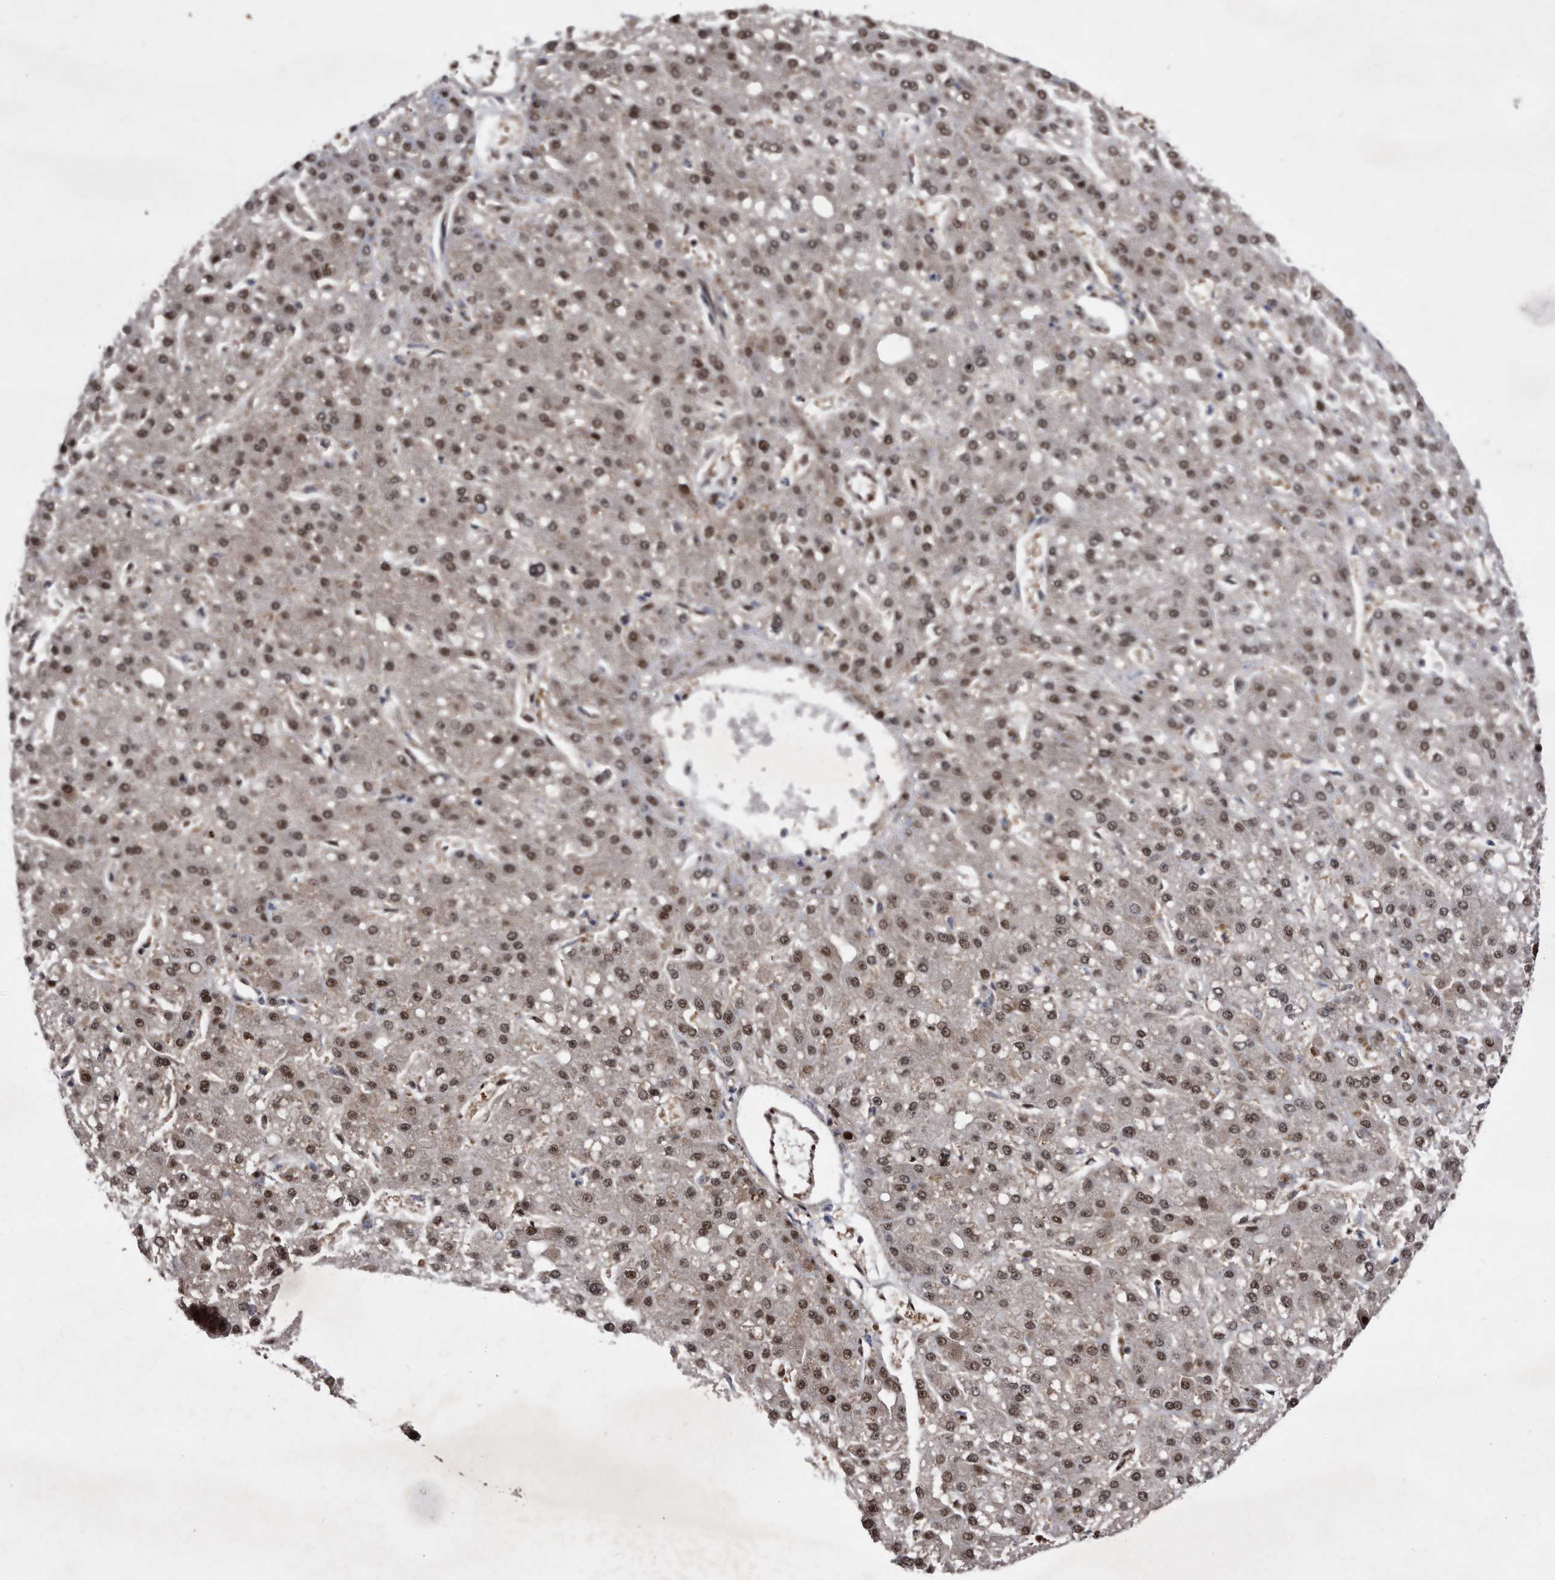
{"staining": {"intensity": "moderate", "quantity": ">75%", "location": "nuclear"}, "tissue": "liver cancer", "cell_type": "Tumor cells", "image_type": "cancer", "snomed": [{"axis": "morphology", "description": "Carcinoma, Hepatocellular, NOS"}, {"axis": "topography", "description": "Liver"}], "caption": "Liver cancer stained with a protein marker shows moderate staining in tumor cells.", "gene": "RAD23B", "patient": {"sex": "male", "age": 67}}